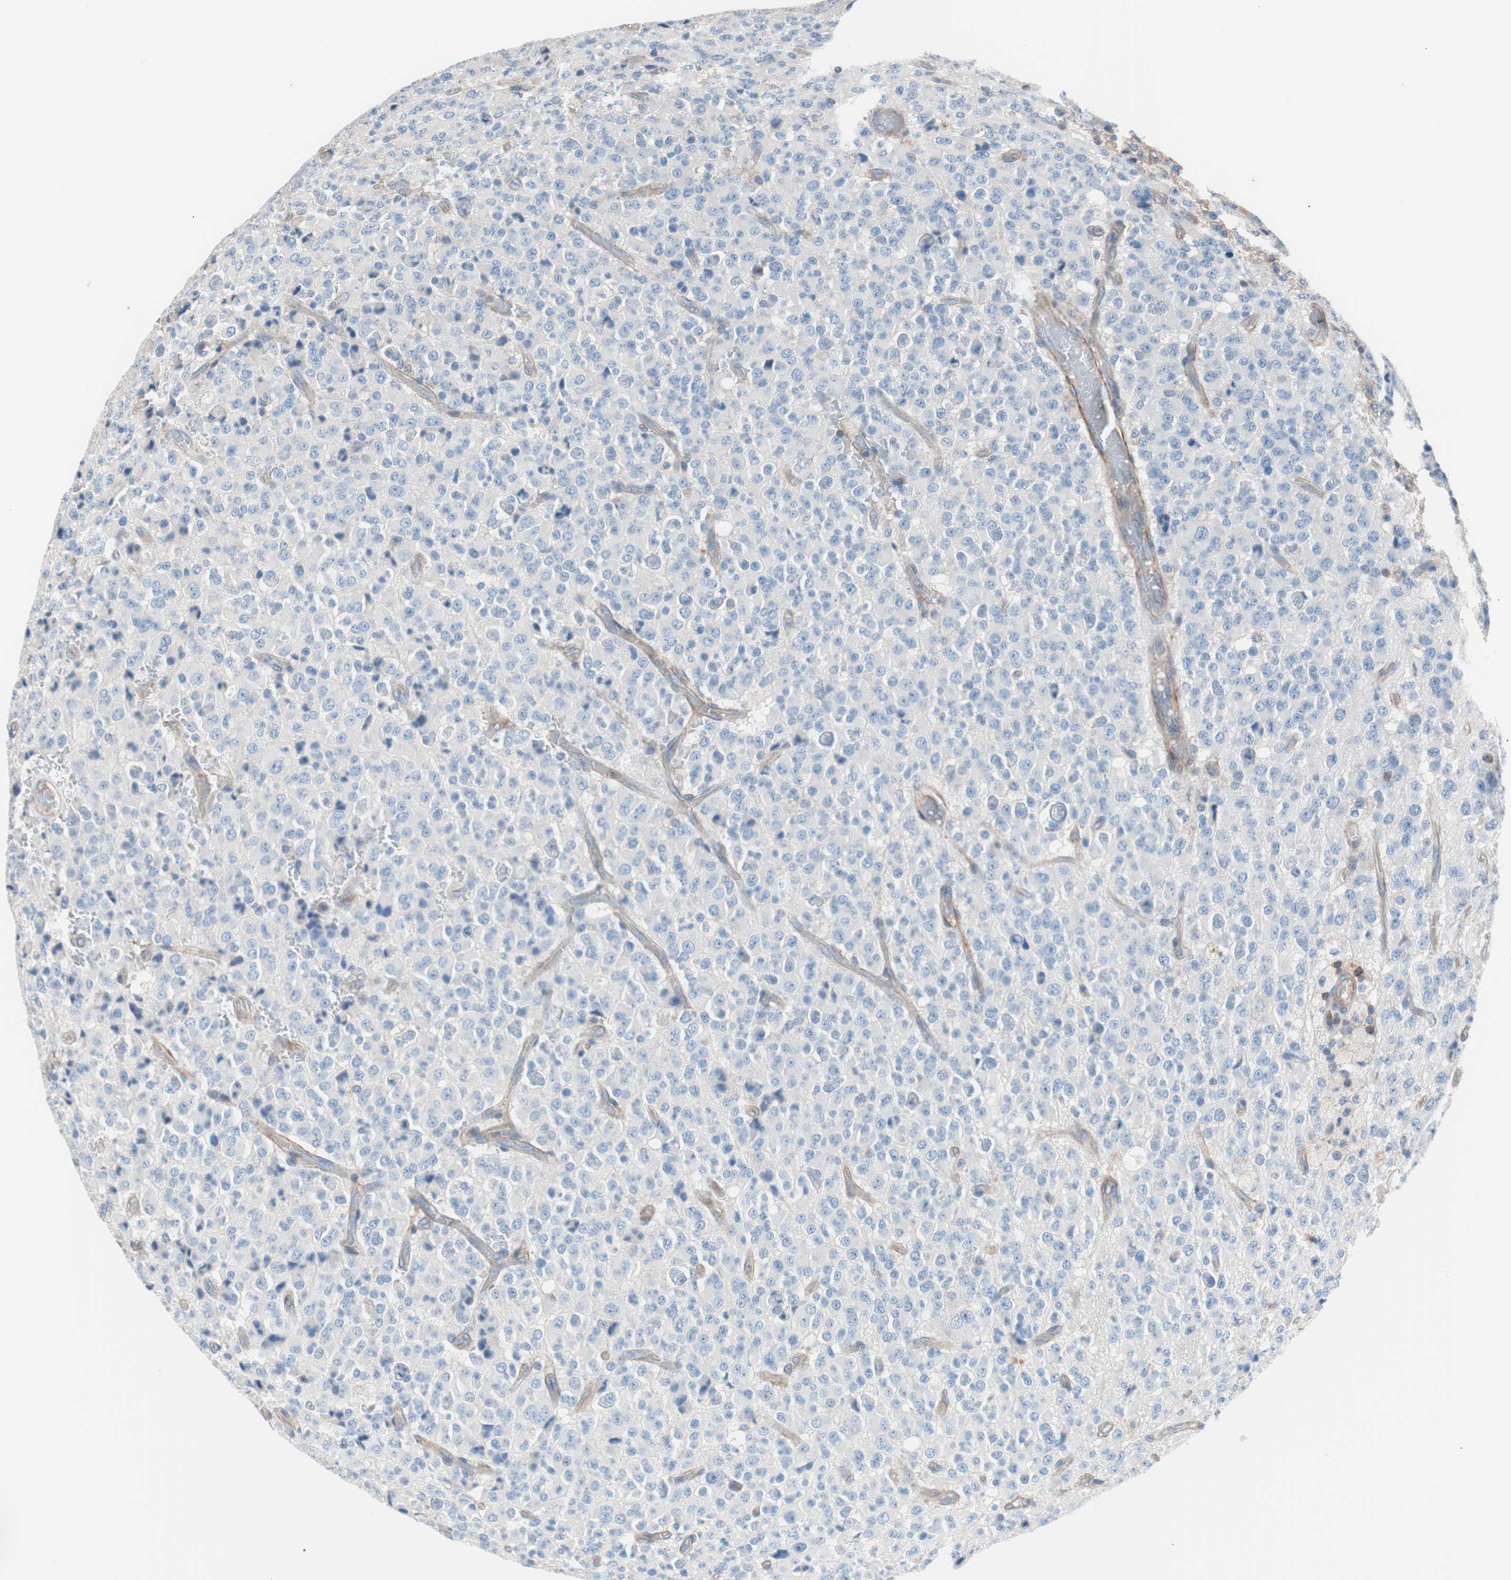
{"staining": {"intensity": "negative", "quantity": "none", "location": "none"}, "tissue": "glioma", "cell_type": "Tumor cells", "image_type": "cancer", "snomed": [{"axis": "morphology", "description": "Glioma, malignant, High grade"}, {"axis": "topography", "description": "pancreas cauda"}], "caption": "An immunohistochemistry histopathology image of malignant glioma (high-grade) is shown. There is no staining in tumor cells of malignant glioma (high-grade).", "gene": "GPR160", "patient": {"sex": "male", "age": 60}}